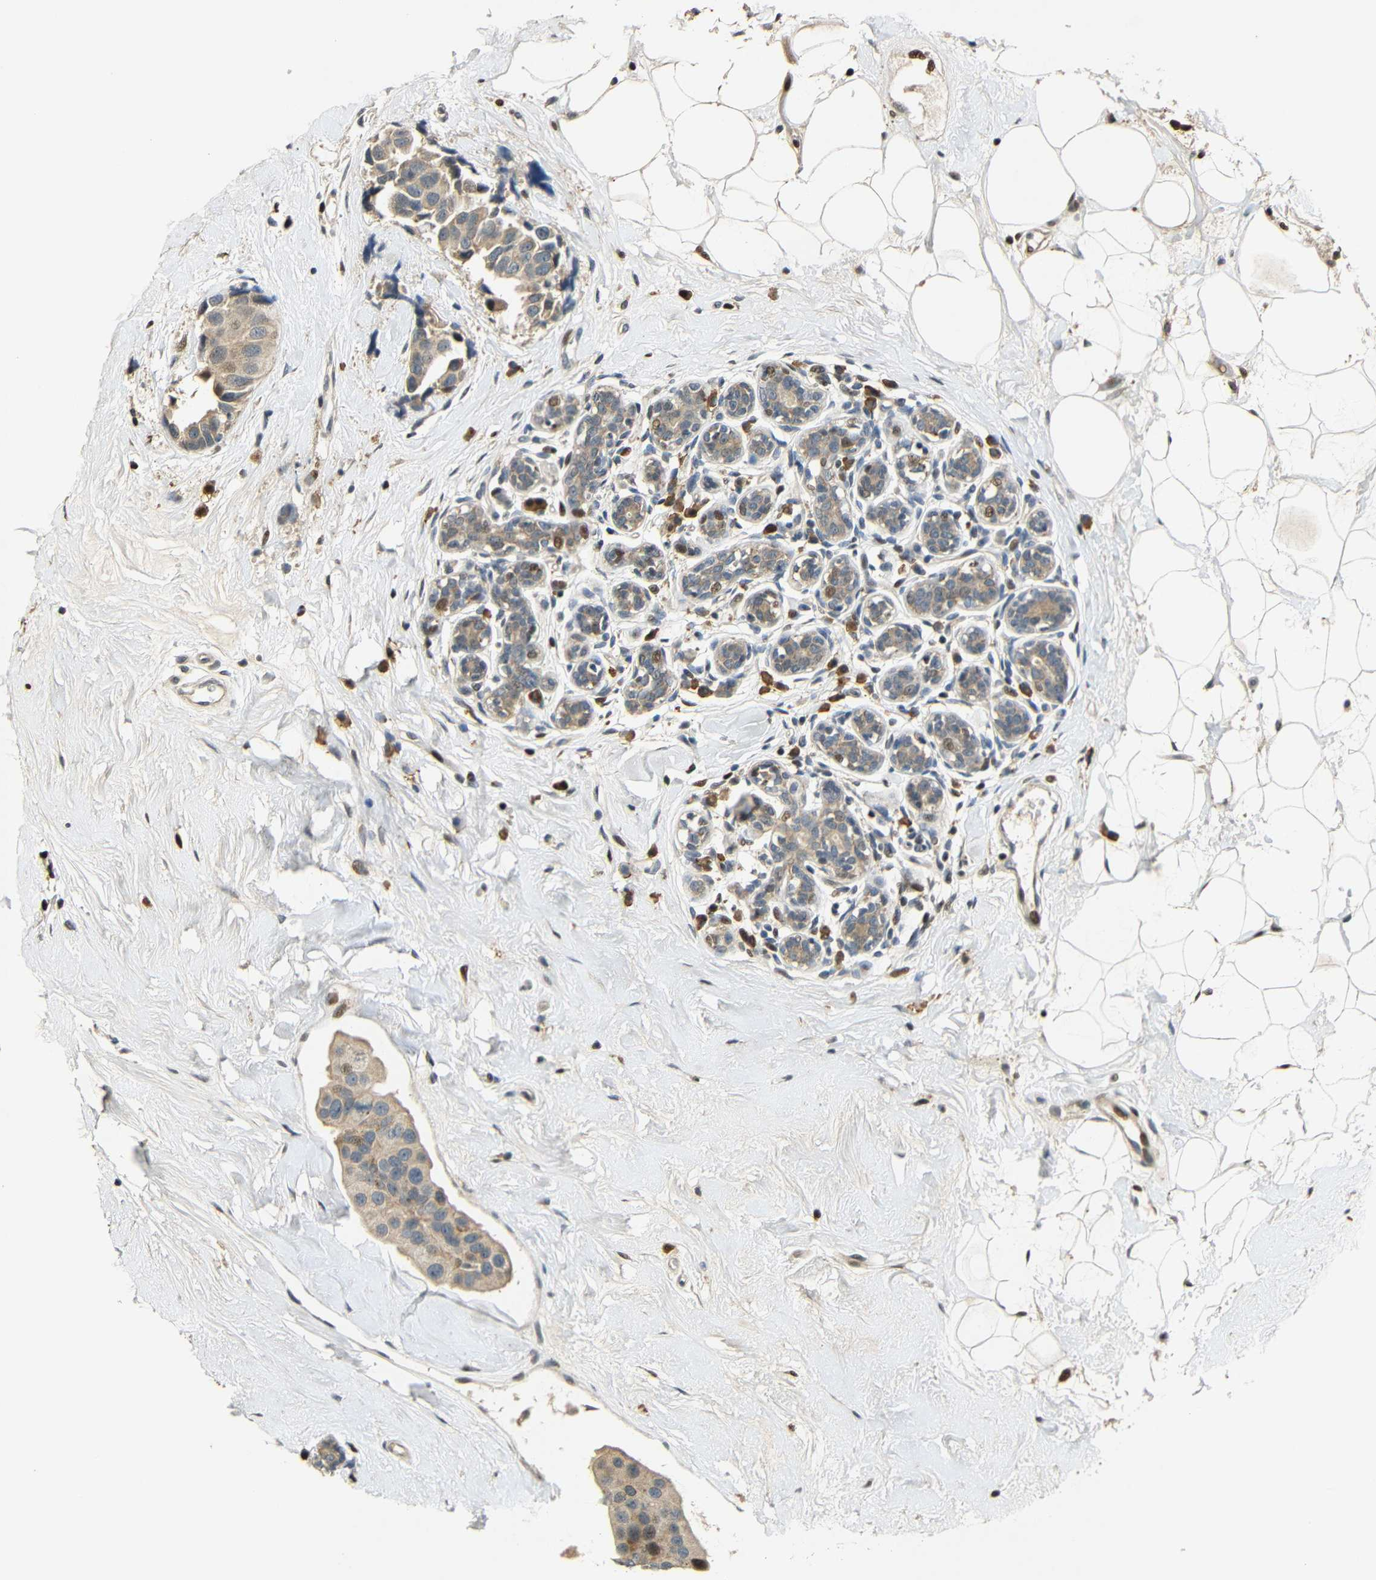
{"staining": {"intensity": "moderate", "quantity": ">75%", "location": "cytoplasmic/membranous"}, "tissue": "breast cancer", "cell_type": "Tumor cells", "image_type": "cancer", "snomed": [{"axis": "morphology", "description": "Normal tissue, NOS"}, {"axis": "morphology", "description": "Duct carcinoma"}, {"axis": "topography", "description": "Breast"}], "caption": "Invasive ductal carcinoma (breast) stained with a brown dye reveals moderate cytoplasmic/membranous positive expression in about >75% of tumor cells.", "gene": "KAZALD1", "patient": {"sex": "female", "age": 39}}